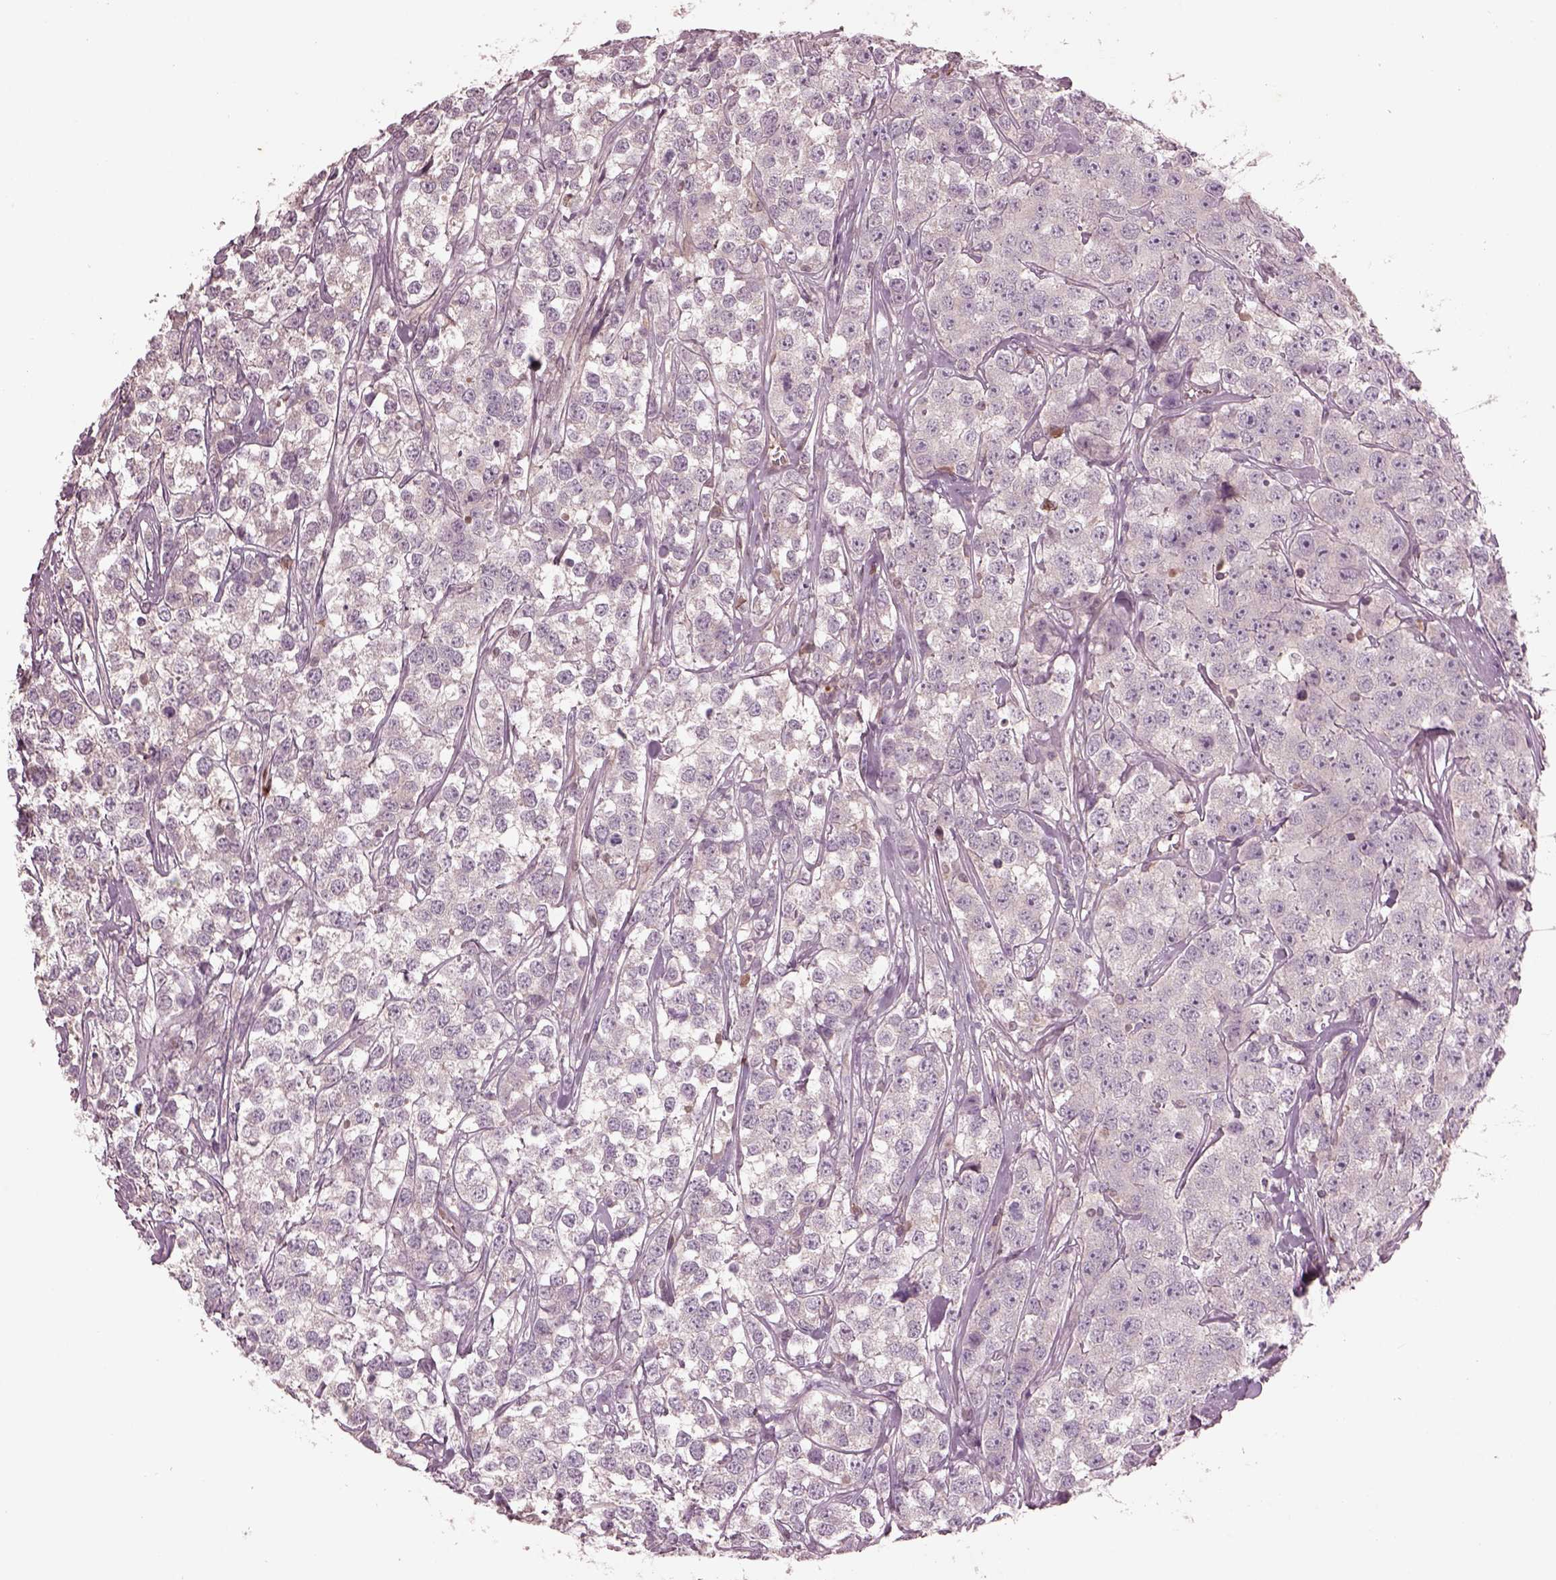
{"staining": {"intensity": "negative", "quantity": "none", "location": "none"}, "tissue": "testis cancer", "cell_type": "Tumor cells", "image_type": "cancer", "snomed": [{"axis": "morphology", "description": "Seminoma, NOS"}, {"axis": "topography", "description": "Testis"}], "caption": "This is an IHC photomicrograph of human testis seminoma. There is no expression in tumor cells.", "gene": "PTX4", "patient": {"sex": "male", "age": 59}}